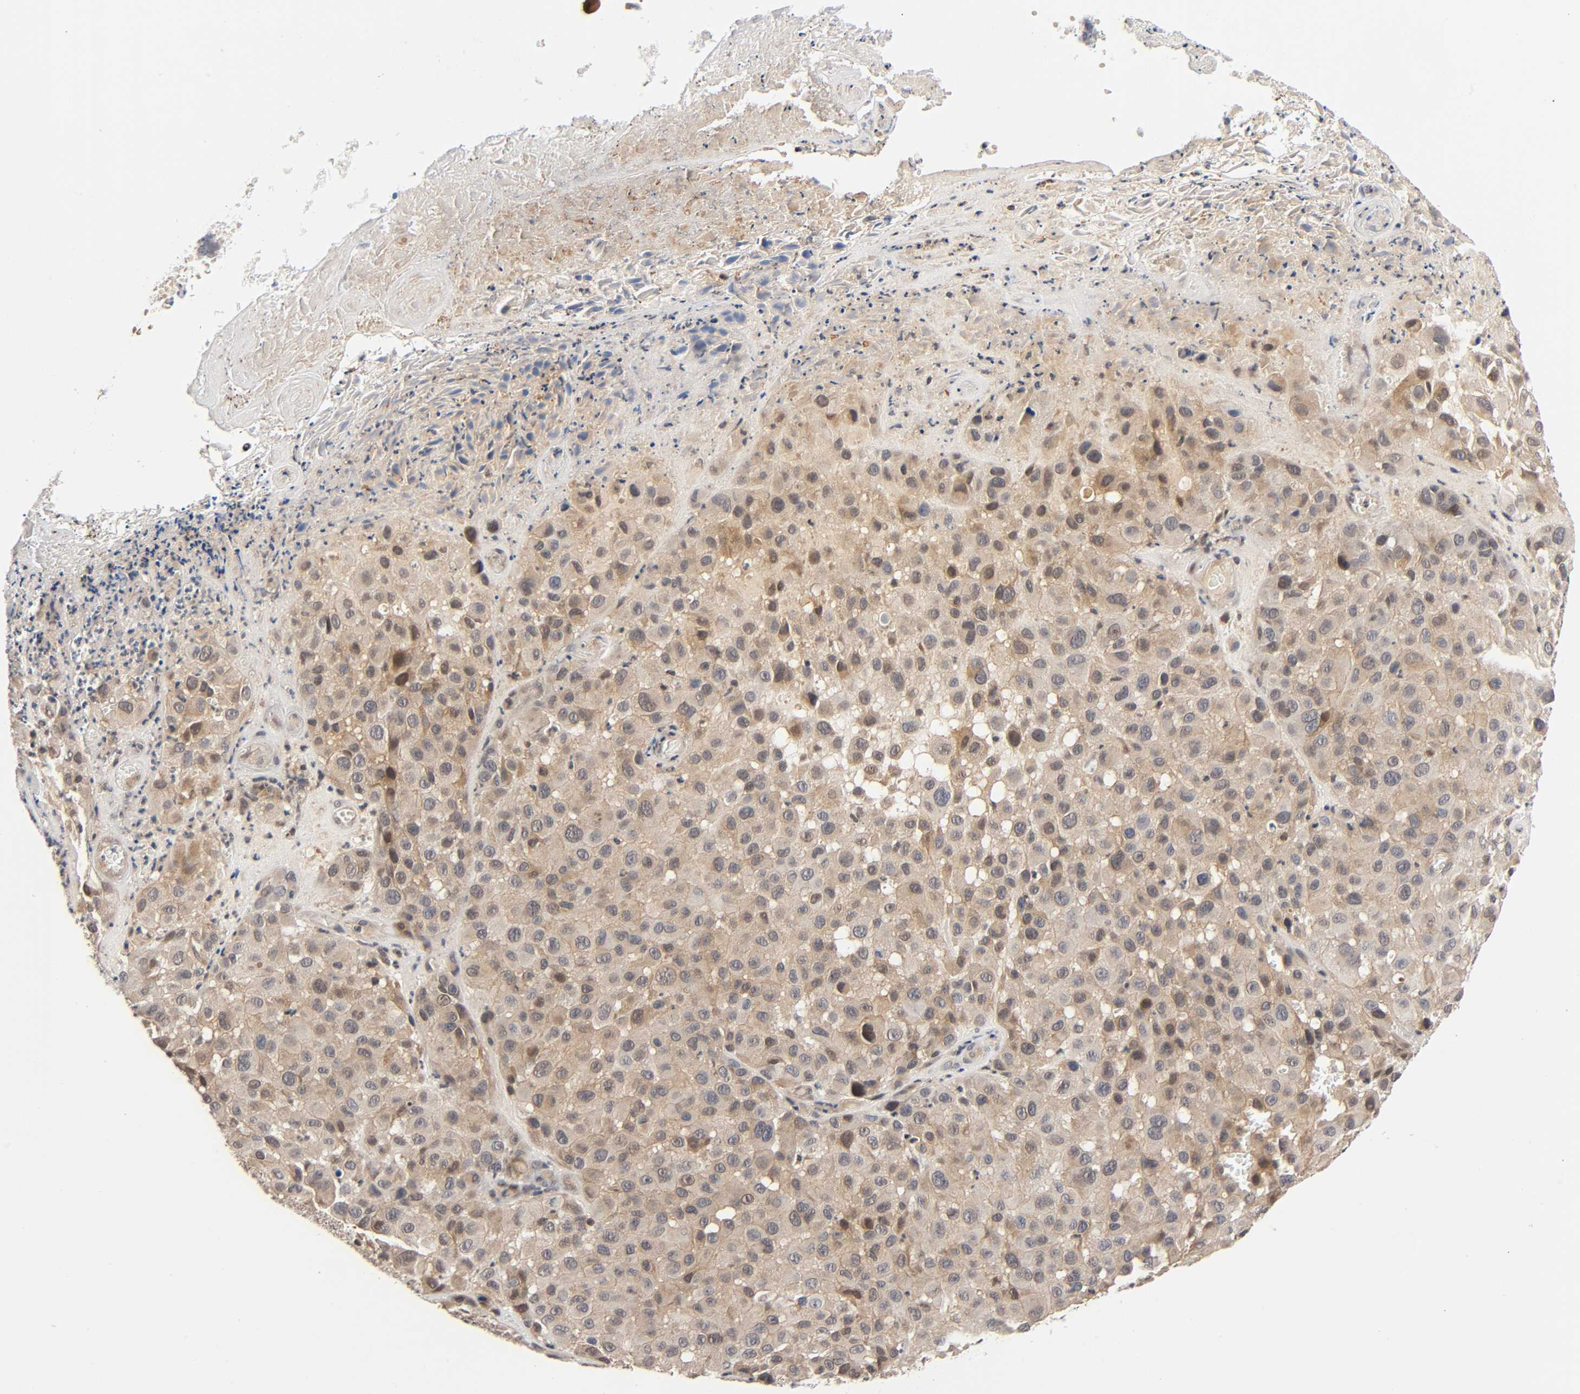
{"staining": {"intensity": "moderate", "quantity": ">75%", "location": "cytoplasmic/membranous"}, "tissue": "melanoma", "cell_type": "Tumor cells", "image_type": "cancer", "snomed": [{"axis": "morphology", "description": "Malignant melanoma, NOS"}, {"axis": "topography", "description": "Skin"}], "caption": "About >75% of tumor cells in malignant melanoma show moderate cytoplasmic/membranous protein staining as visualized by brown immunohistochemical staining.", "gene": "PRKAB1", "patient": {"sex": "female", "age": 21}}